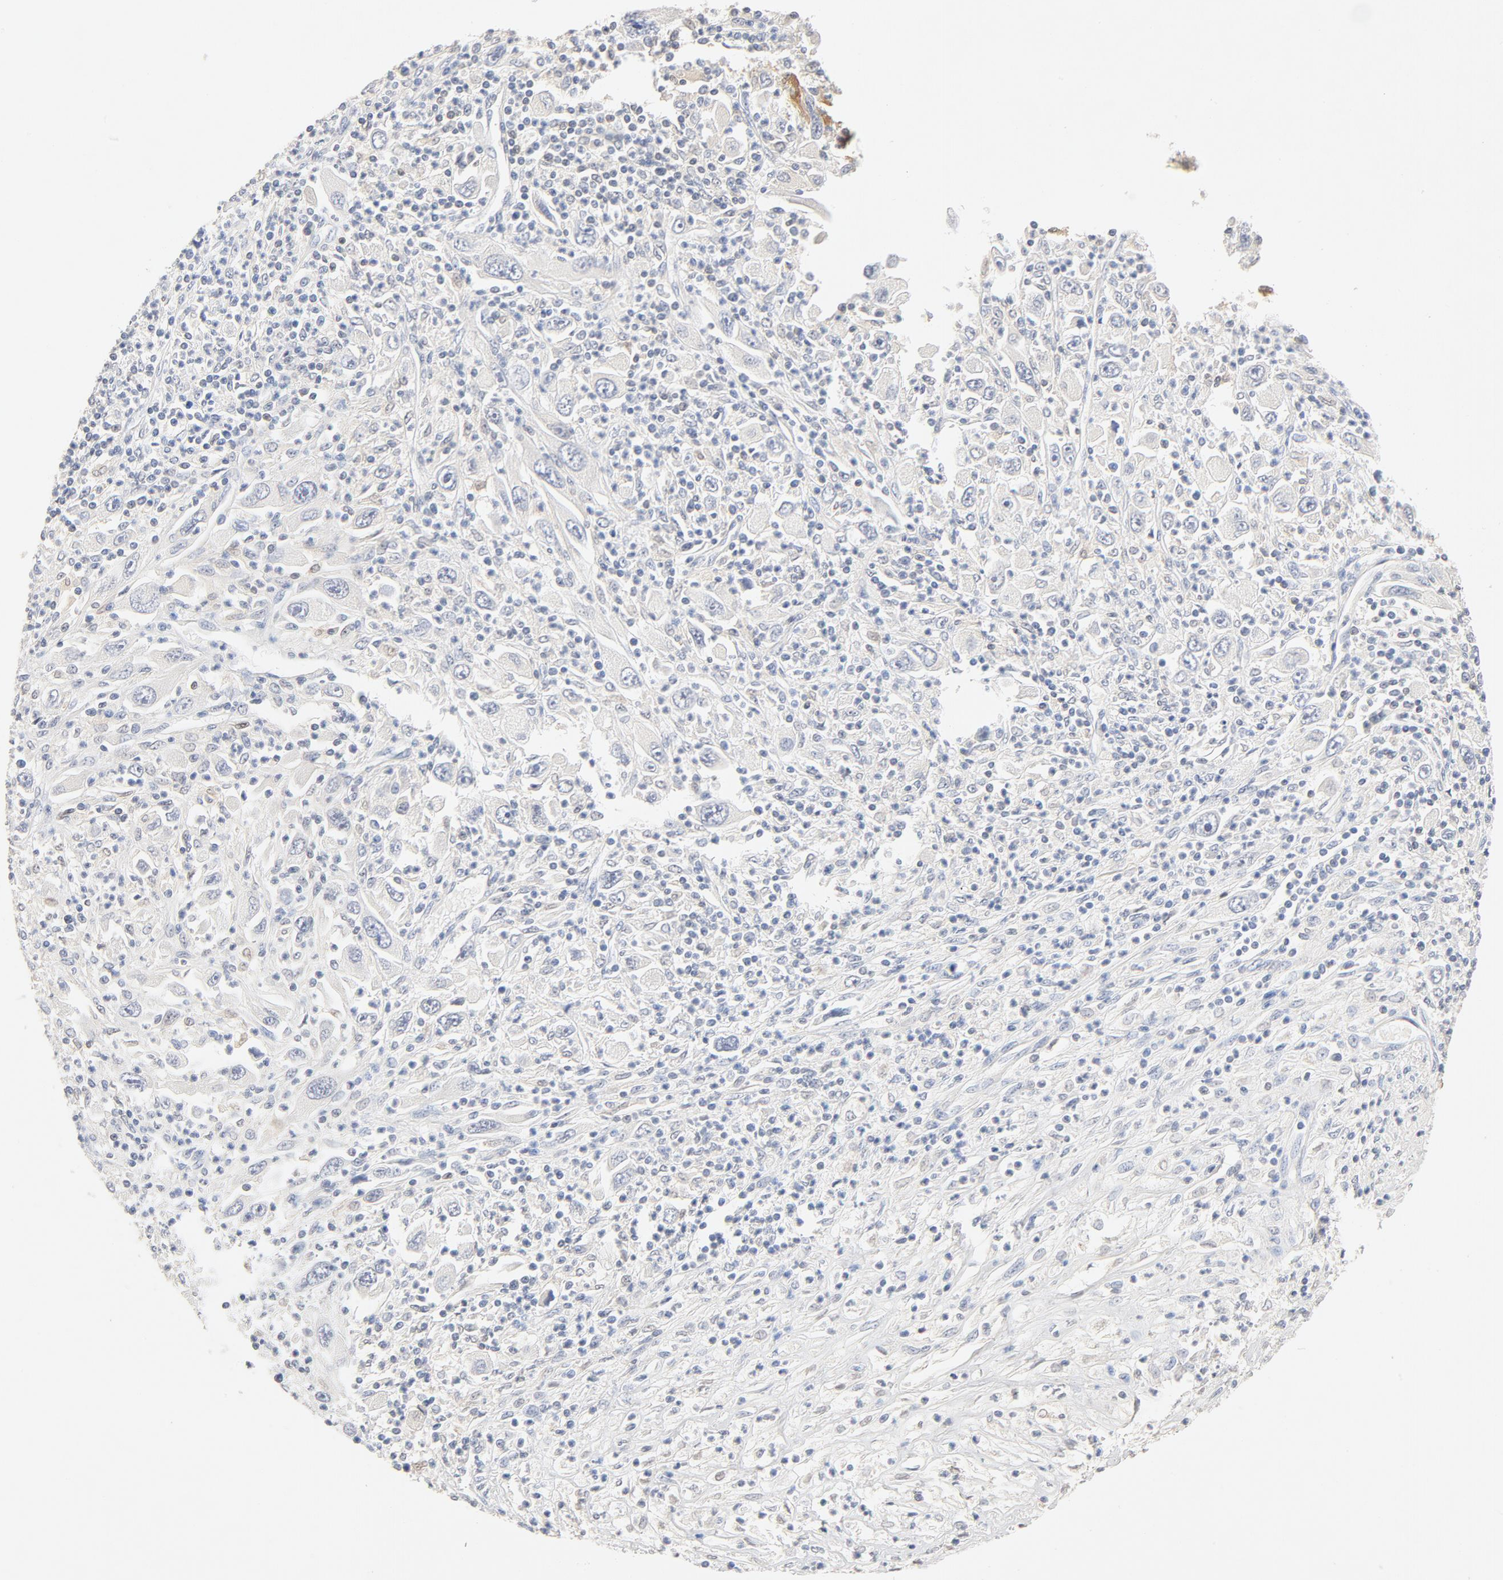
{"staining": {"intensity": "moderate", "quantity": ">75%", "location": "cytoplasmic/membranous"}, "tissue": "melanoma", "cell_type": "Tumor cells", "image_type": "cancer", "snomed": [{"axis": "morphology", "description": "Malignant melanoma, Metastatic site"}, {"axis": "topography", "description": "Skin"}], "caption": "Immunohistochemical staining of human melanoma shows medium levels of moderate cytoplasmic/membranous protein positivity in approximately >75% of tumor cells.", "gene": "STAT1", "patient": {"sex": "female", "age": 56}}